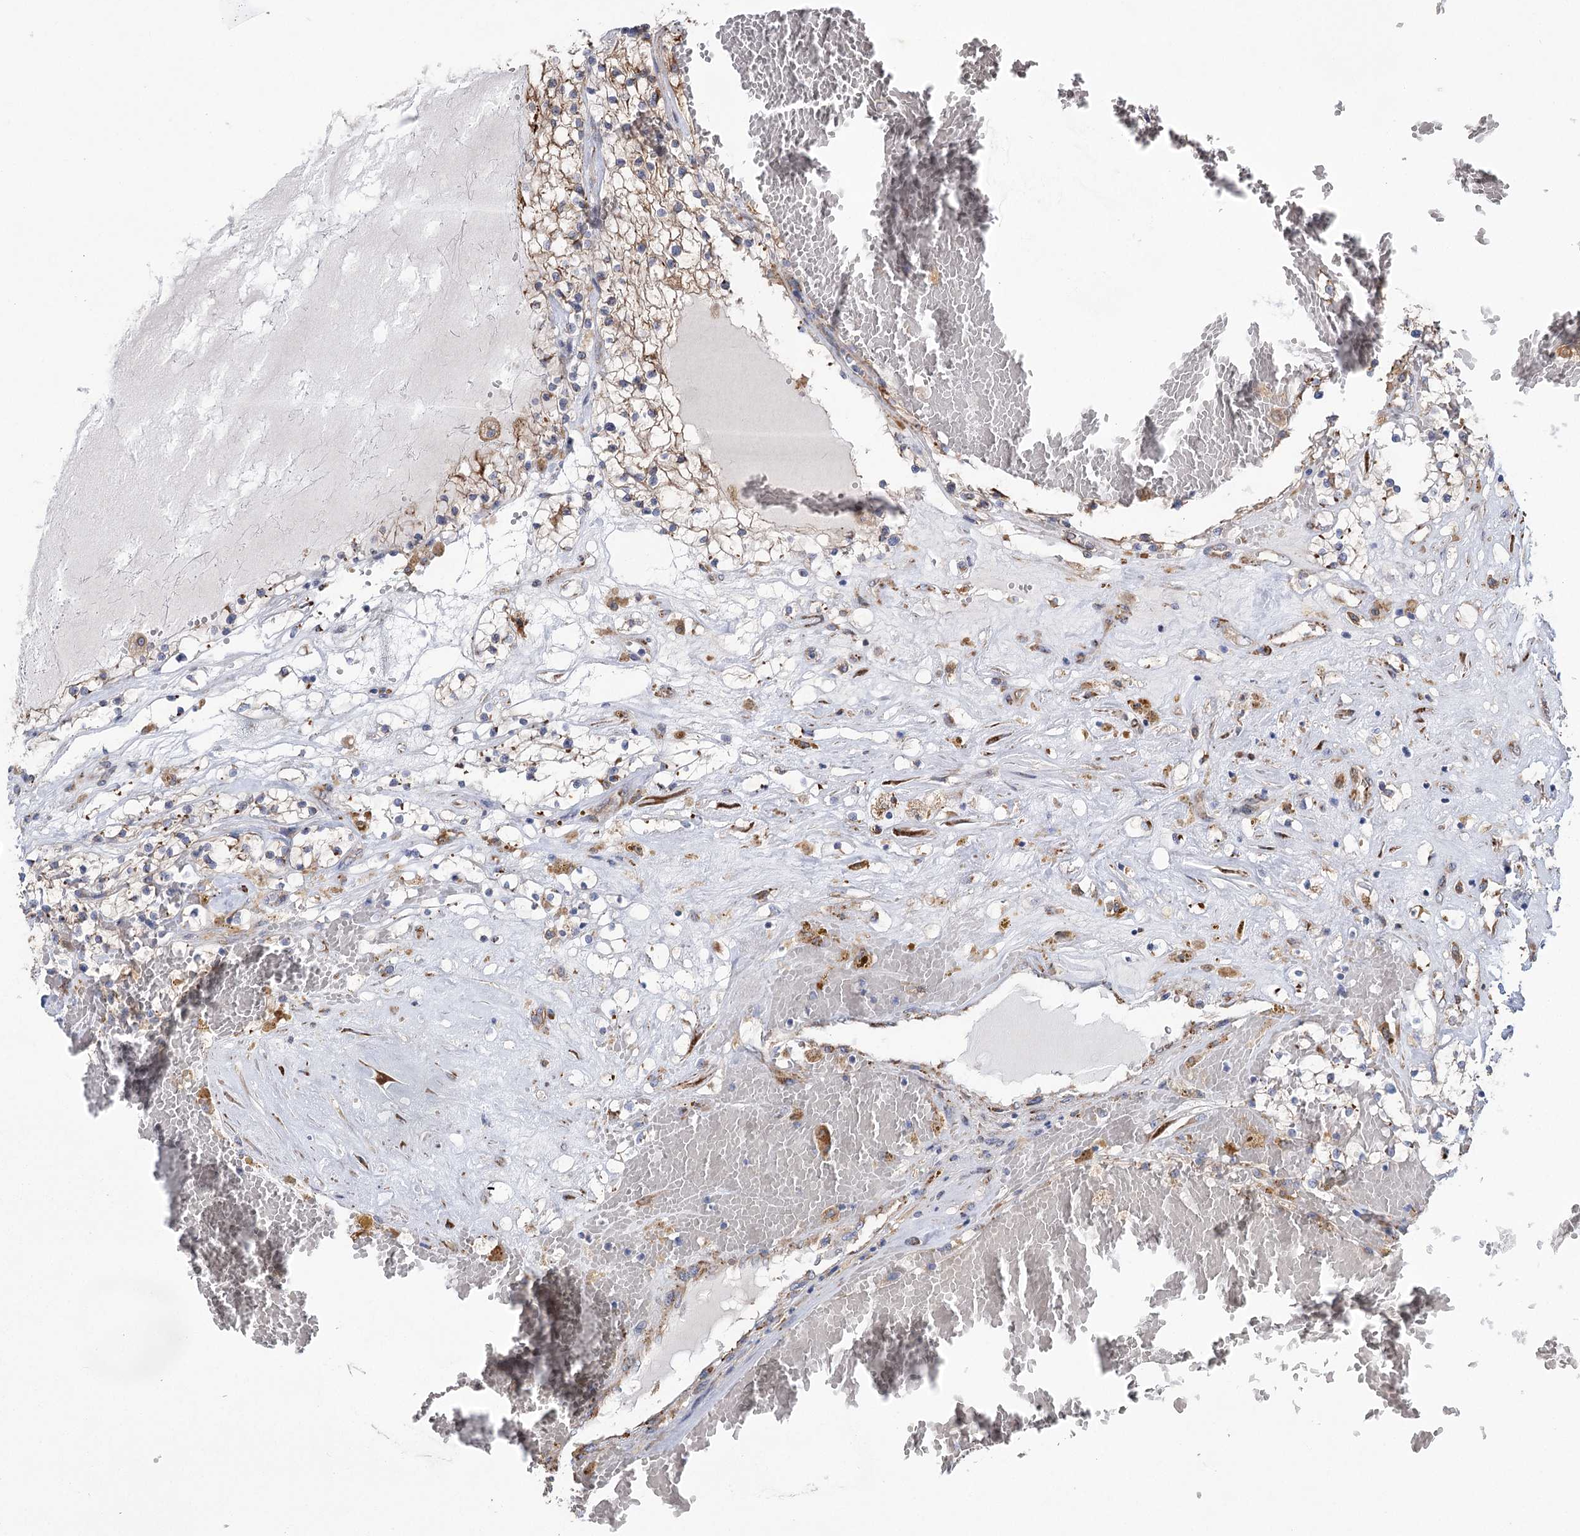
{"staining": {"intensity": "weak", "quantity": "25%-75%", "location": "cytoplasmic/membranous"}, "tissue": "renal cancer", "cell_type": "Tumor cells", "image_type": "cancer", "snomed": [{"axis": "morphology", "description": "Normal tissue, NOS"}, {"axis": "morphology", "description": "Adenocarcinoma, NOS"}, {"axis": "topography", "description": "Kidney"}], "caption": "Renal adenocarcinoma was stained to show a protein in brown. There is low levels of weak cytoplasmic/membranous staining in approximately 25%-75% of tumor cells.", "gene": "METTL24", "patient": {"sex": "male", "age": 68}}